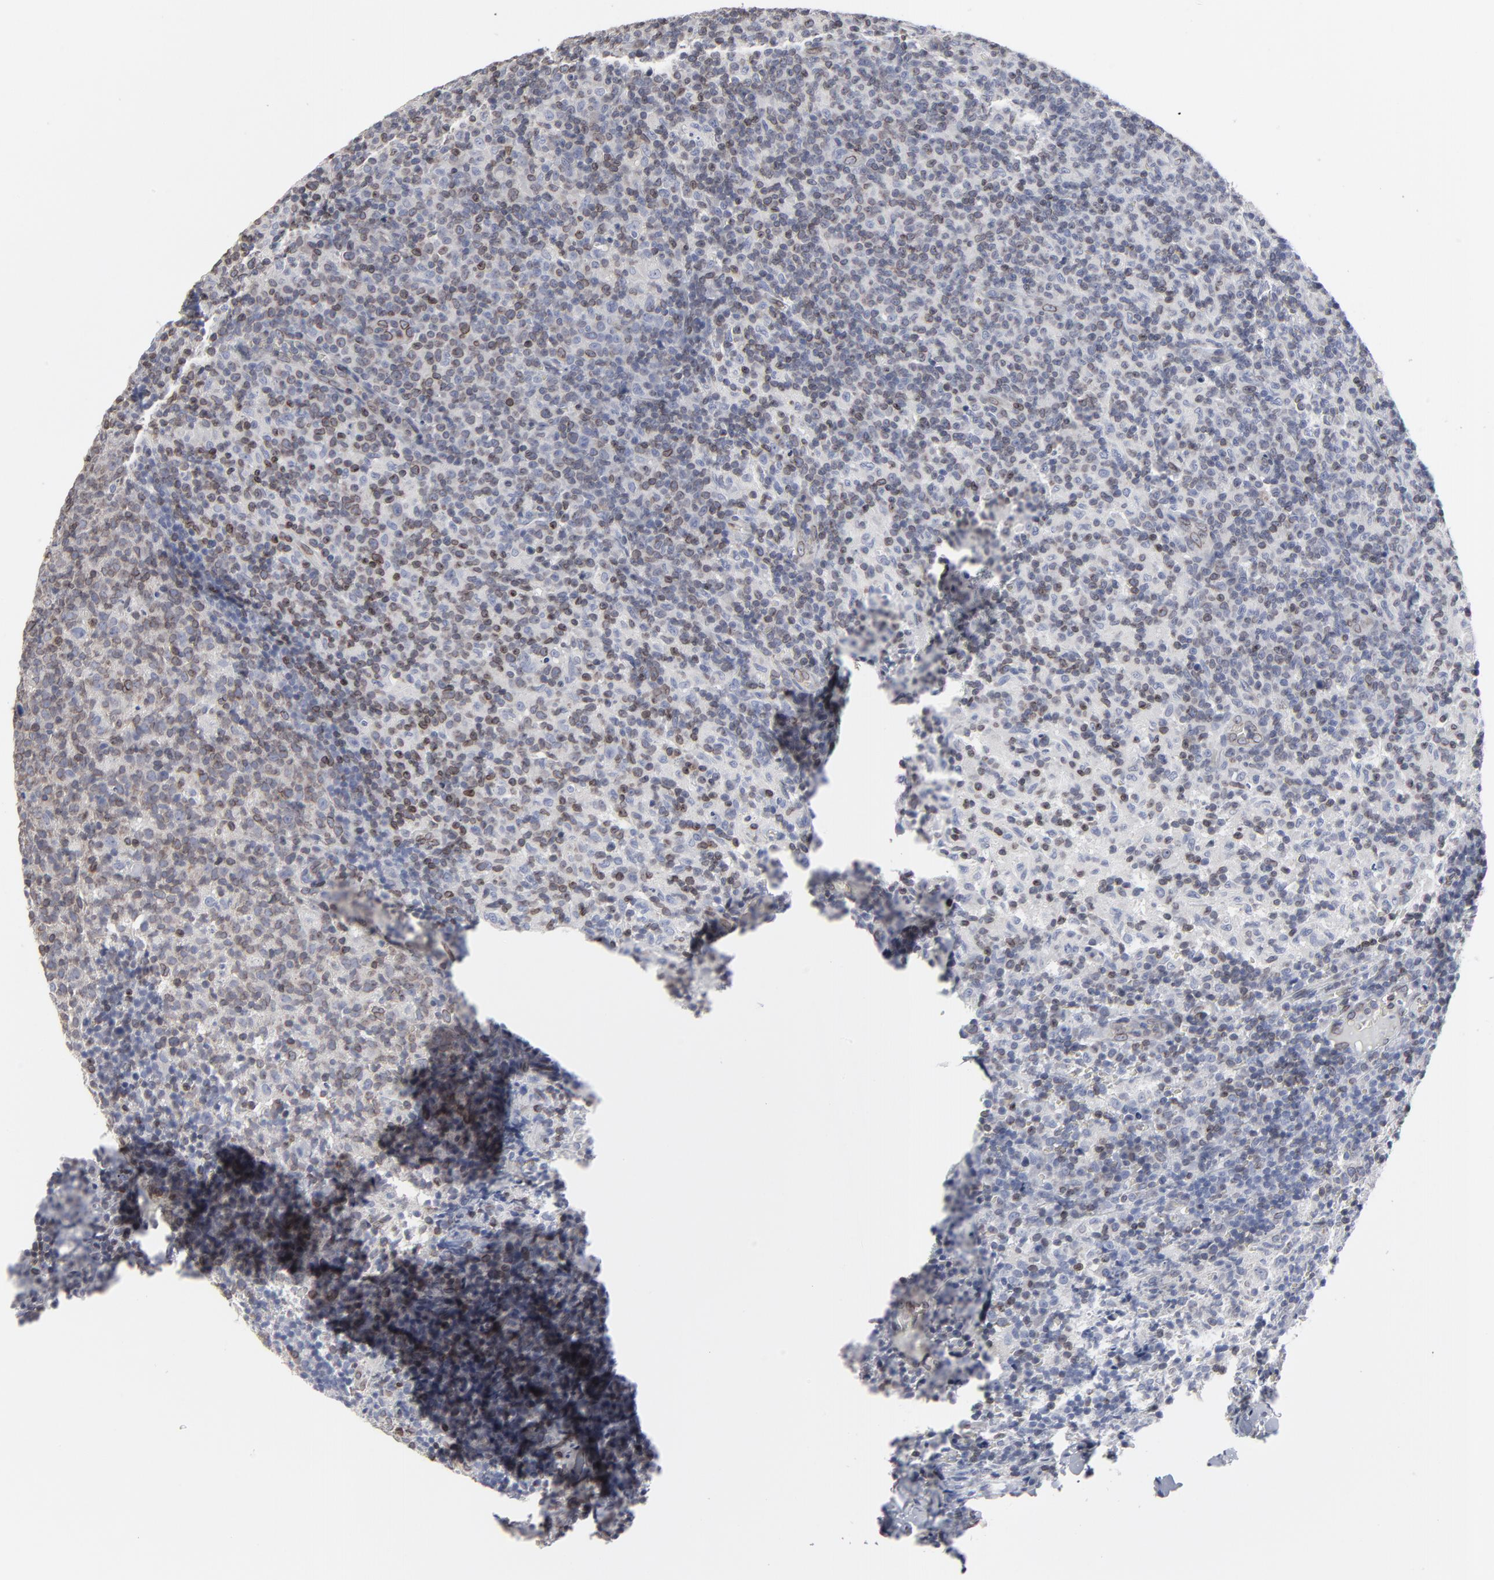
{"staining": {"intensity": "weak", "quantity": ">75%", "location": "cytoplasmic/membranous,nuclear"}, "tissue": "lymph node", "cell_type": "Germinal center cells", "image_type": "normal", "snomed": [{"axis": "morphology", "description": "Normal tissue, NOS"}, {"axis": "morphology", "description": "Inflammation, NOS"}, {"axis": "topography", "description": "Lymph node"}], "caption": "Immunohistochemistry staining of normal lymph node, which displays low levels of weak cytoplasmic/membranous,nuclear staining in about >75% of germinal center cells indicating weak cytoplasmic/membranous,nuclear protein expression. The staining was performed using DAB (brown) for protein detection and nuclei were counterstained in hematoxylin (blue).", "gene": "SYNE2", "patient": {"sex": "male", "age": 55}}